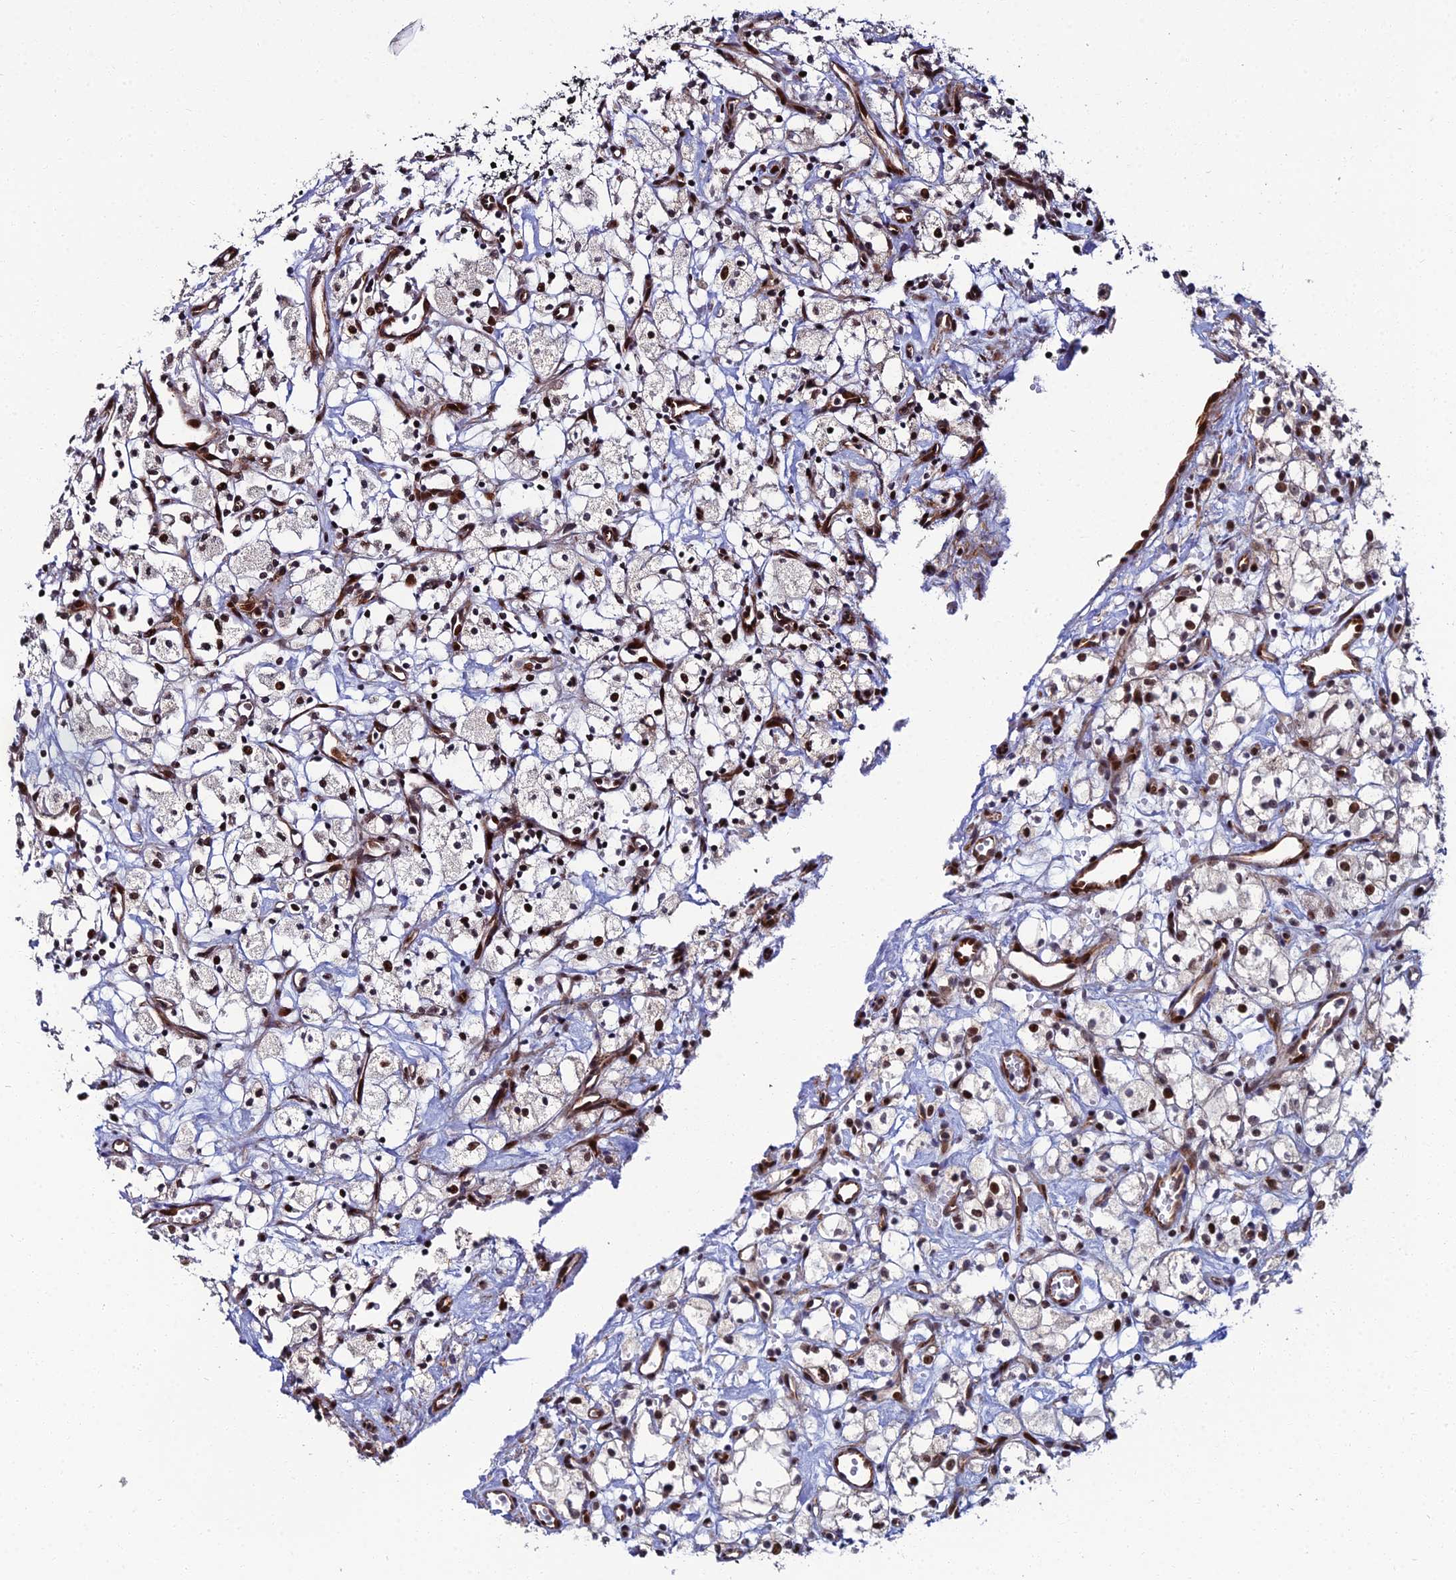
{"staining": {"intensity": "strong", "quantity": "25%-75%", "location": "nuclear"}, "tissue": "renal cancer", "cell_type": "Tumor cells", "image_type": "cancer", "snomed": [{"axis": "morphology", "description": "Adenocarcinoma, NOS"}, {"axis": "topography", "description": "Kidney"}], "caption": "Brown immunohistochemical staining in renal cancer (adenocarcinoma) displays strong nuclear staining in approximately 25%-75% of tumor cells.", "gene": "ZNF668", "patient": {"sex": "male", "age": 59}}